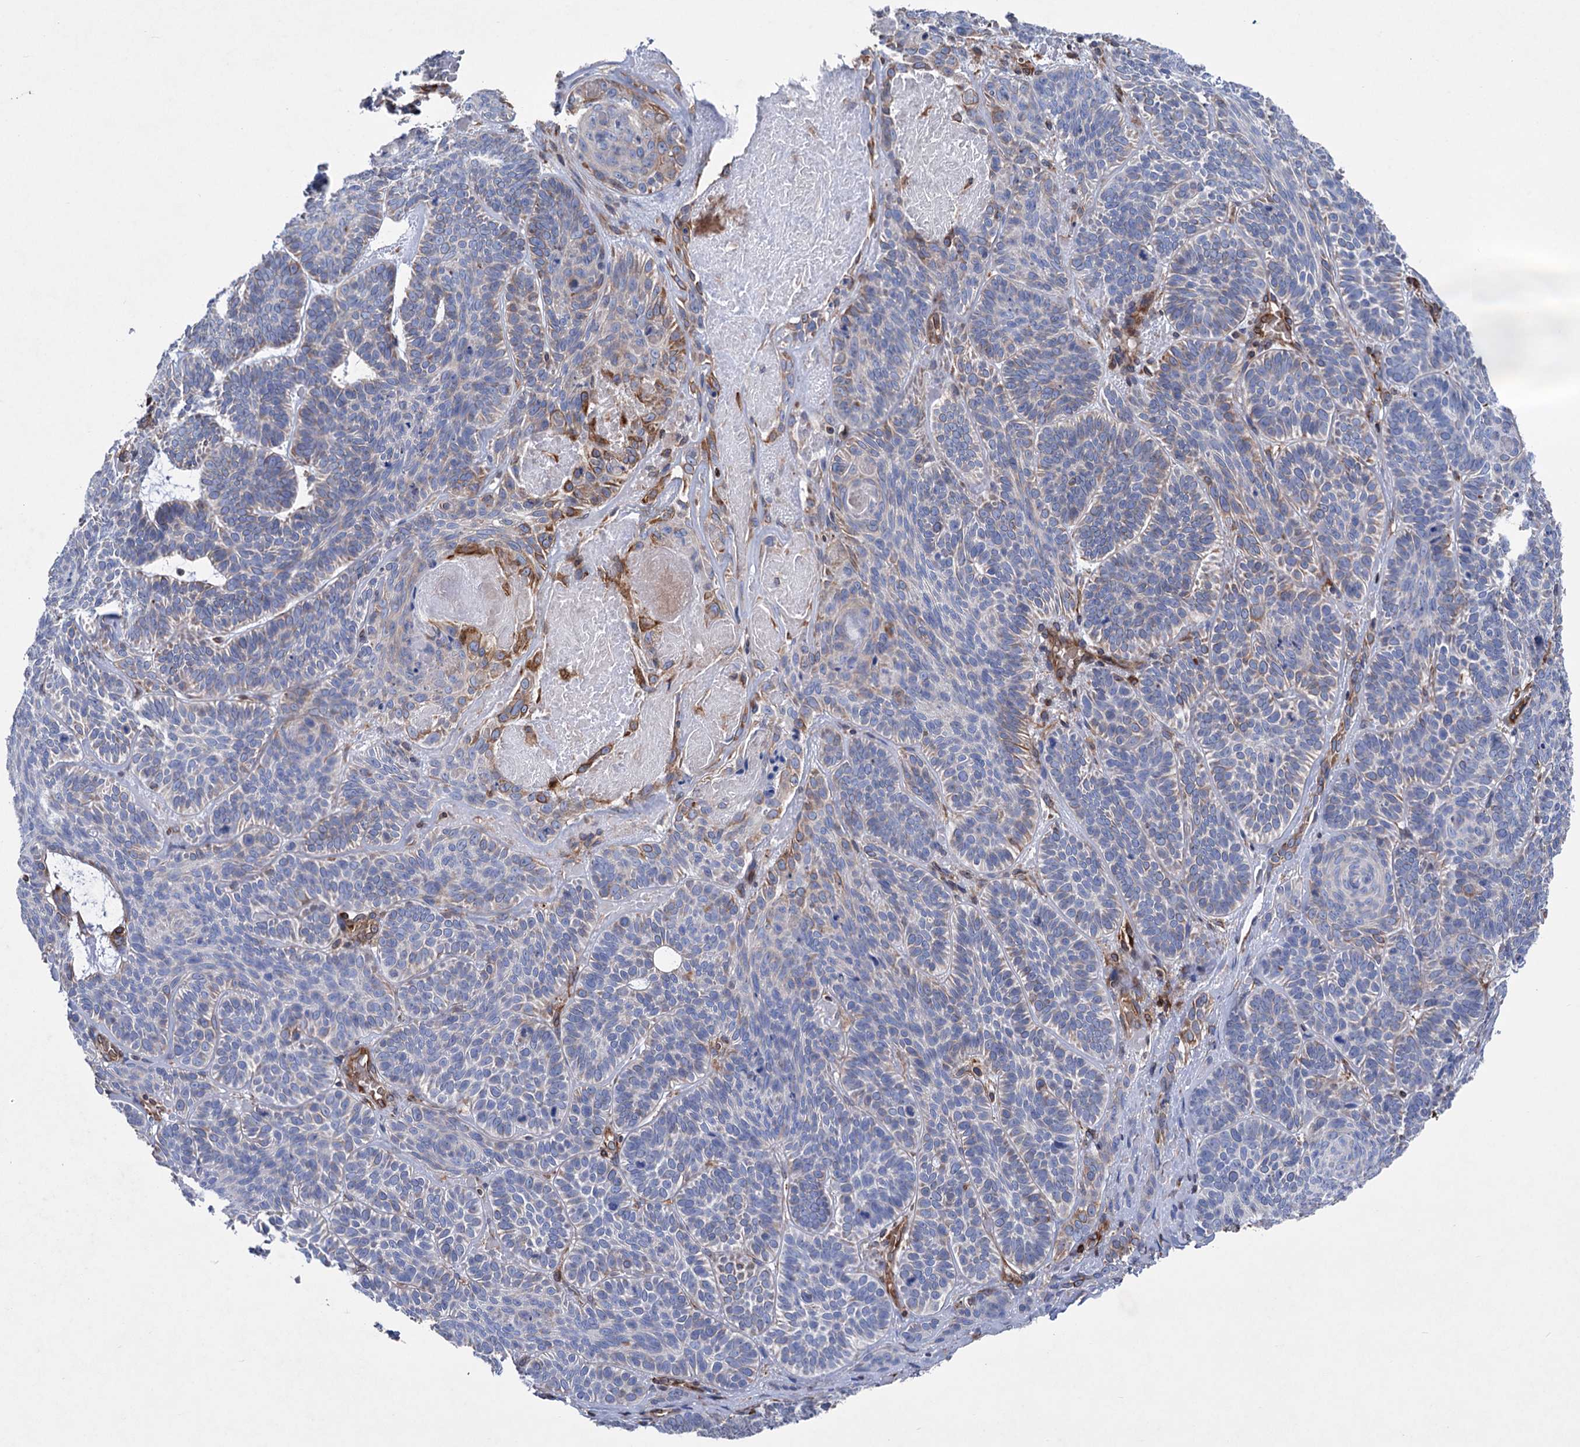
{"staining": {"intensity": "weak", "quantity": "<25%", "location": "cytoplasmic/membranous"}, "tissue": "skin cancer", "cell_type": "Tumor cells", "image_type": "cancer", "snomed": [{"axis": "morphology", "description": "Basal cell carcinoma"}, {"axis": "topography", "description": "Skin"}], "caption": "Immunohistochemistry photomicrograph of skin basal cell carcinoma stained for a protein (brown), which demonstrates no positivity in tumor cells.", "gene": "STING1", "patient": {"sex": "male", "age": 85}}